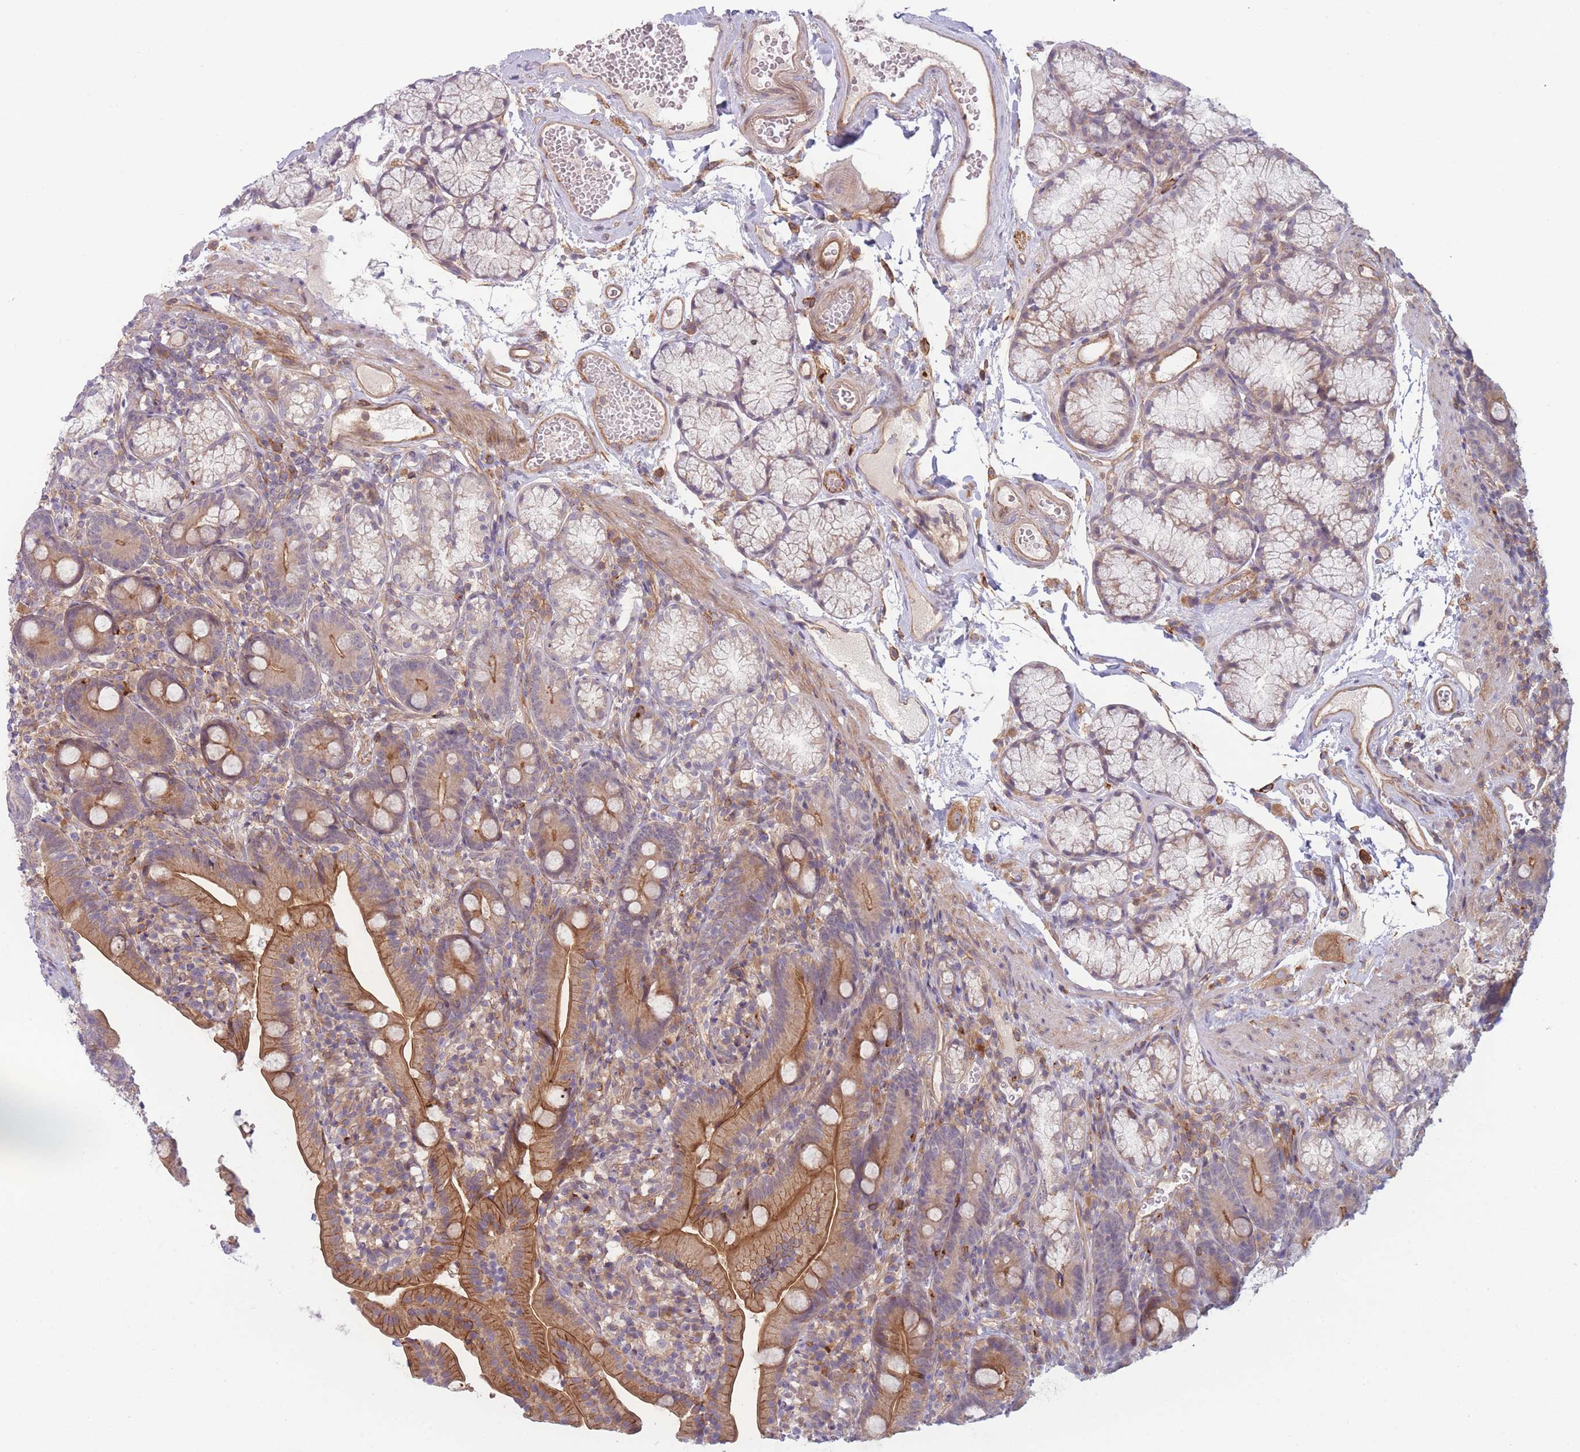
{"staining": {"intensity": "moderate", "quantity": ">75%", "location": "cytoplasmic/membranous"}, "tissue": "duodenum", "cell_type": "Glandular cells", "image_type": "normal", "snomed": [{"axis": "morphology", "description": "Normal tissue, NOS"}, {"axis": "topography", "description": "Duodenum"}], "caption": "Normal duodenum was stained to show a protein in brown. There is medium levels of moderate cytoplasmic/membranous expression in approximately >75% of glandular cells. (DAB (3,3'-diaminobenzidine) IHC with brightfield microscopy, high magnification).", "gene": "WDR93", "patient": {"sex": "female", "age": 67}}